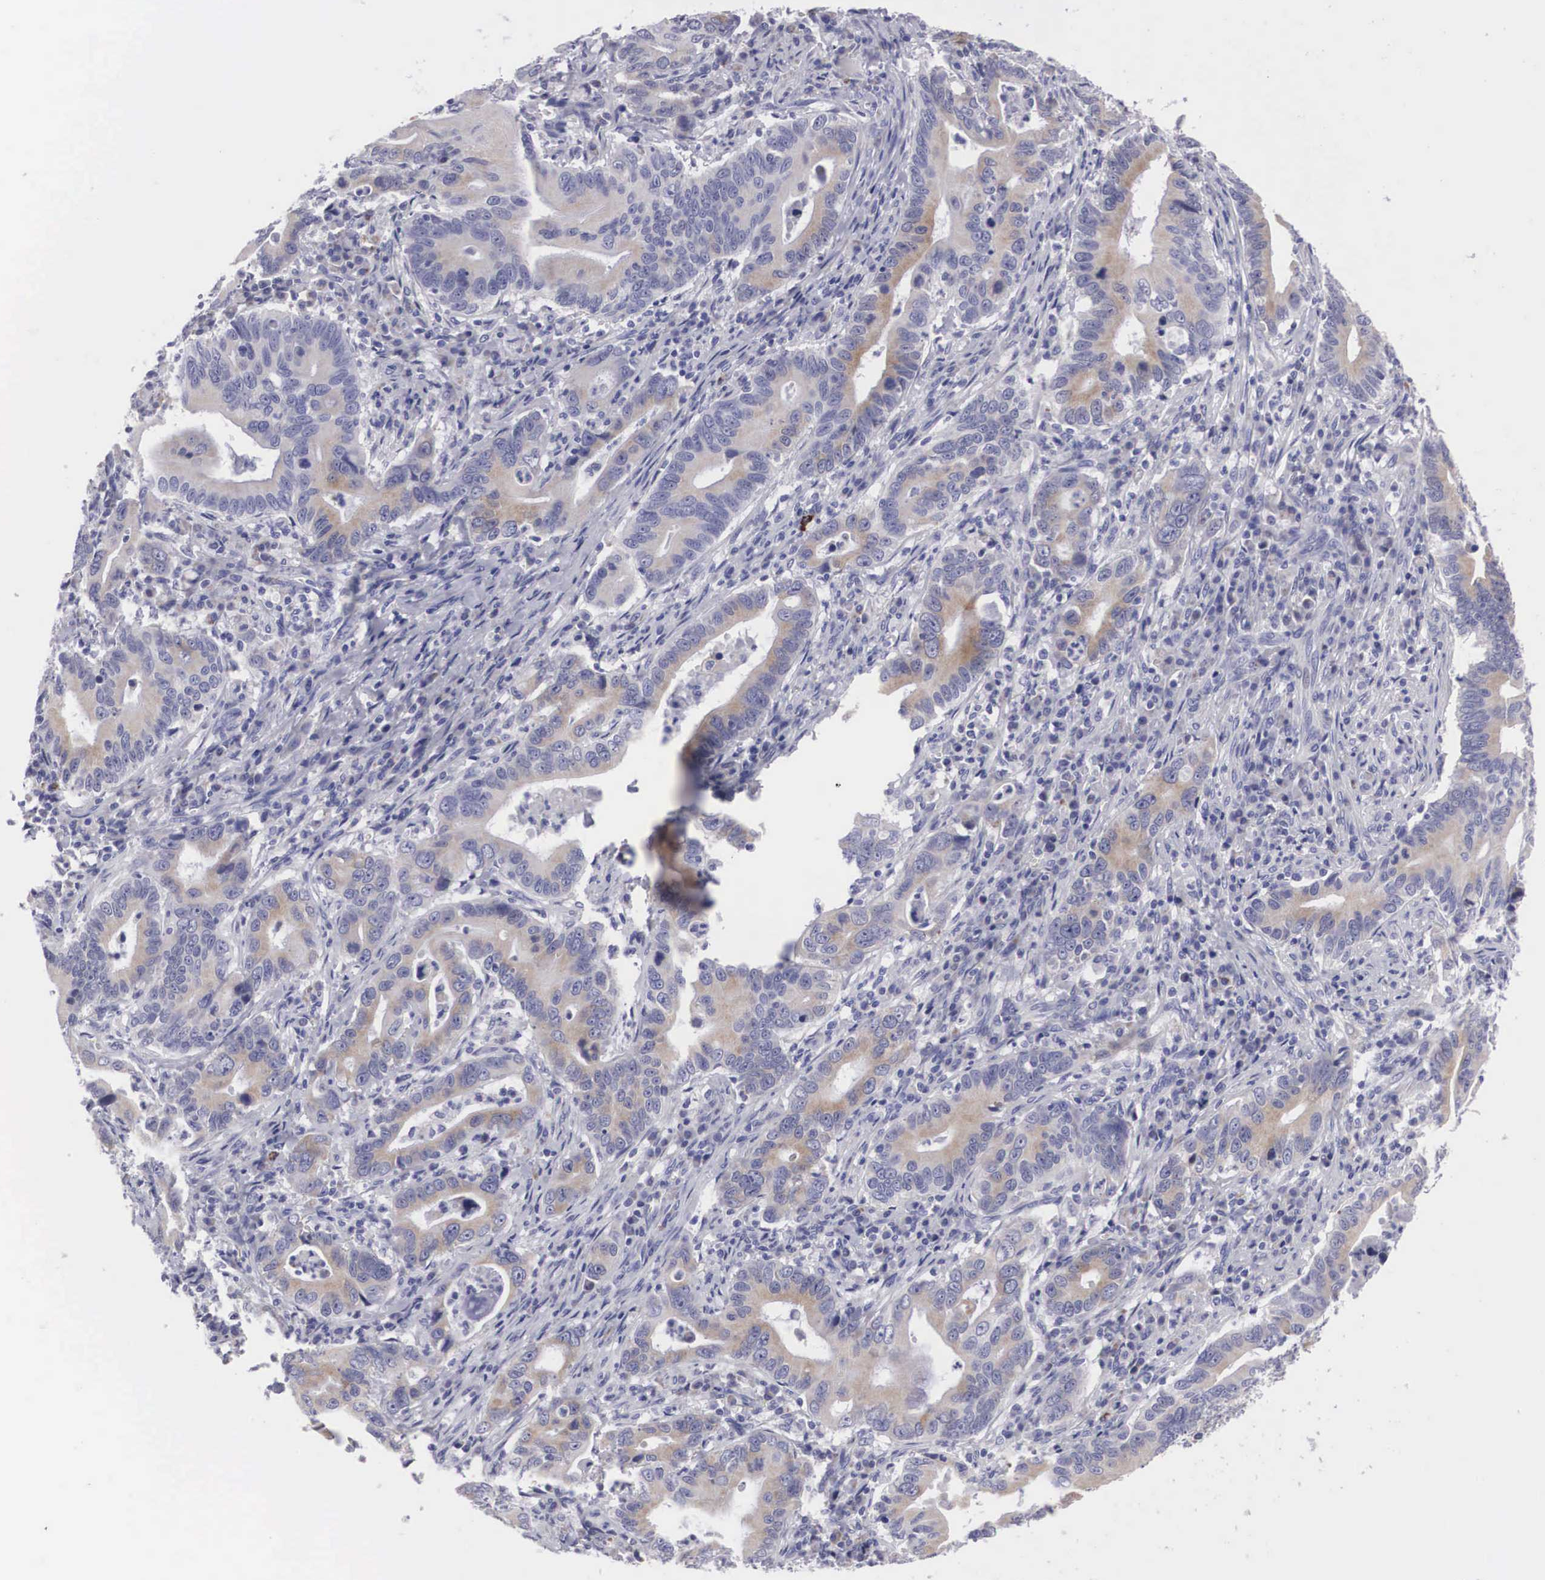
{"staining": {"intensity": "weak", "quantity": "25%-75%", "location": "cytoplasmic/membranous"}, "tissue": "stomach cancer", "cell_type": "Tumor cells", "image_type": "cancer", "snomed": [{"axis": "morphology", "description": "Adenocarcinoma, NOS"}, {"axis": "topography", "description": "Stomach, upper"}], "caption": "Protein expression analysis of adenocarcinoma (stomach) shows weak cytoplasmic/membranous expression in approximately 25%-75% of tumor cells. (DAB (3,3'-diaminobenzidine) IHC, brown staining for protein, blue staining for nuclei).", "gene": "ARMCX3", "patient": {"sex": "male", "age": 63}}